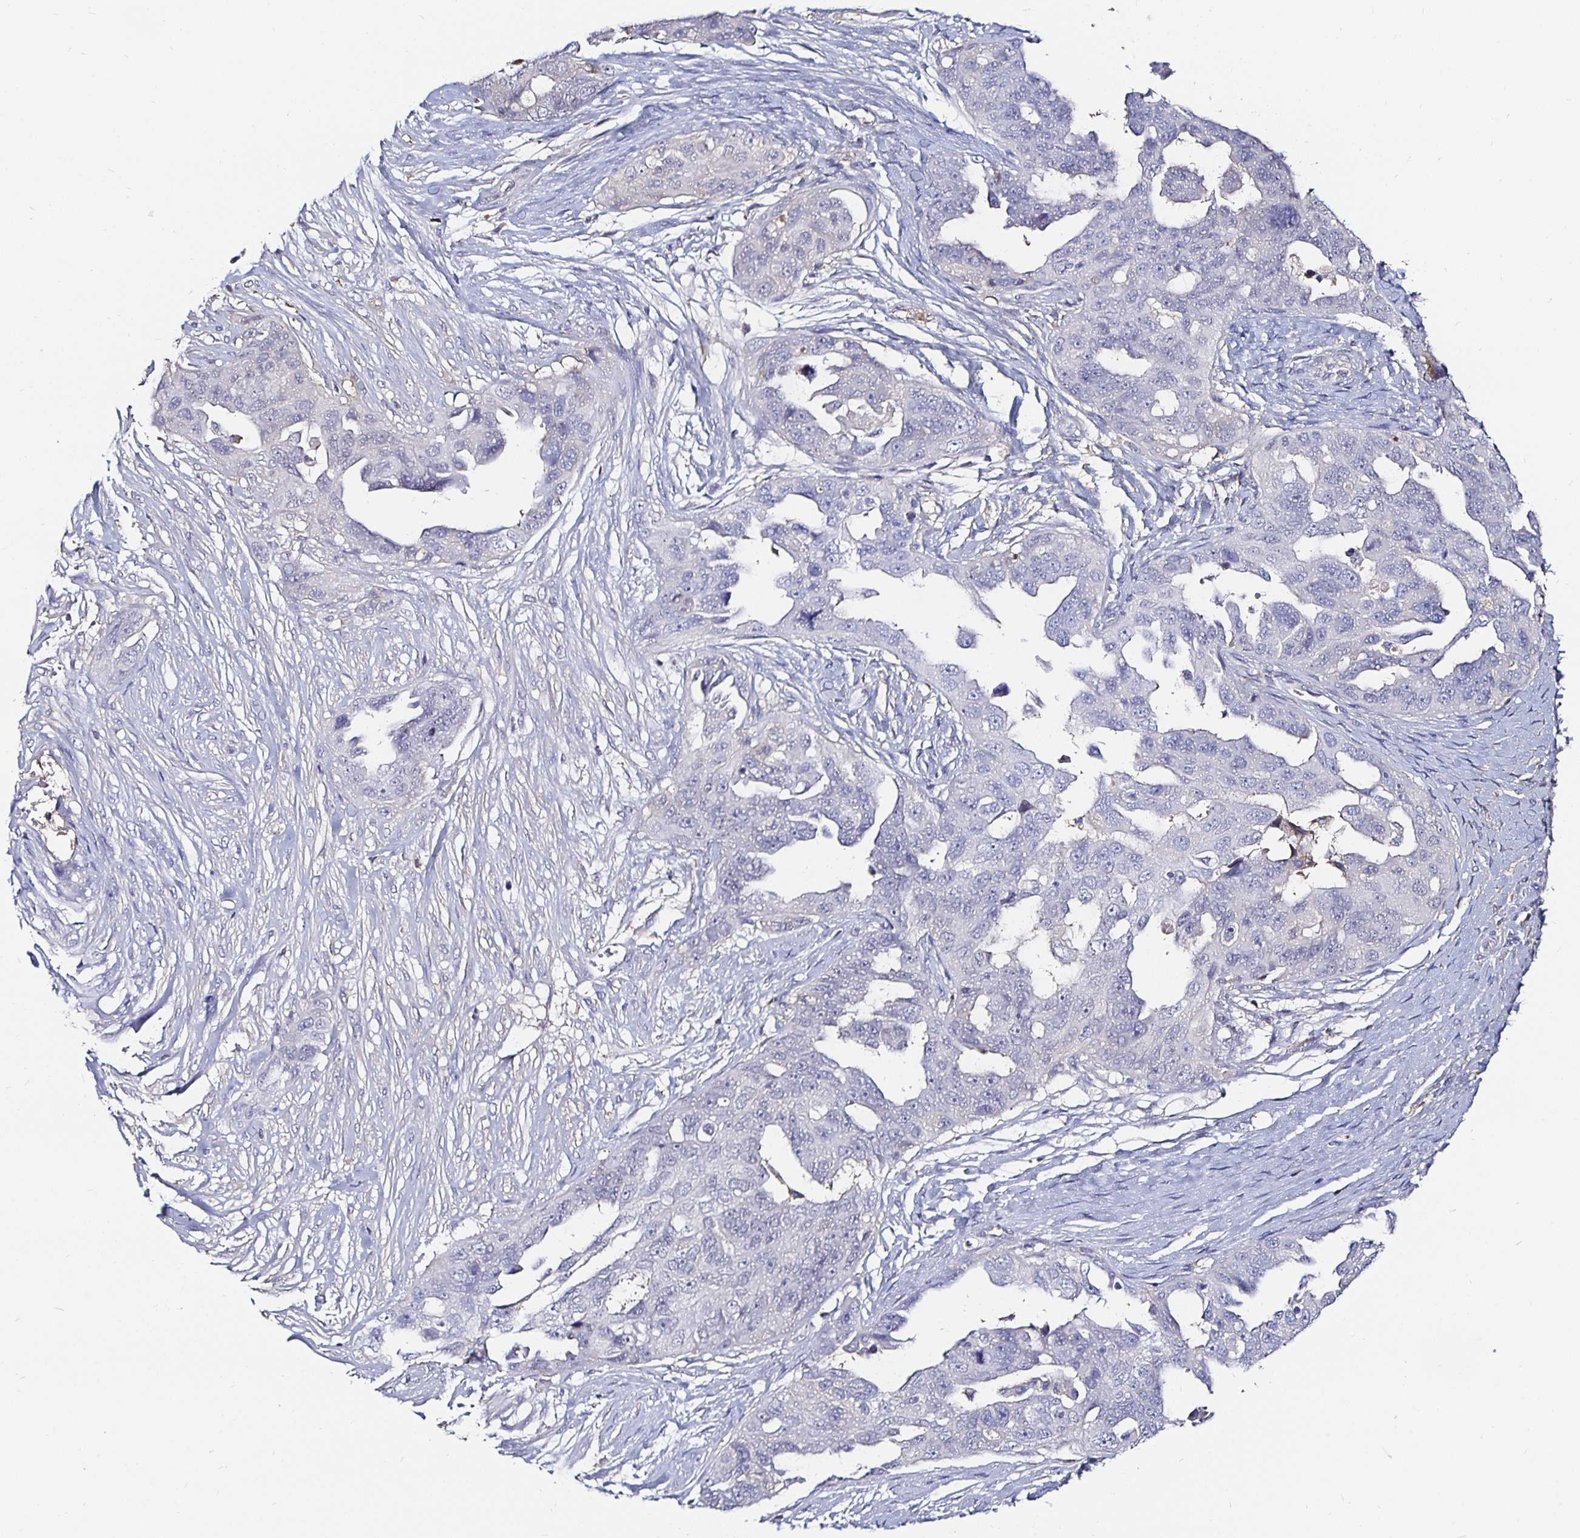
{"staining": {"intensity": "negative", "quantity": "none", "location": "none"}, "tissue": "ovarian cancer", "cell_type": "Tumor cells", "image_type": "cancer", "snomed": [{"axis": "morphology", "description": "Carcinoma, endometroid"}, {"axis": "topography", "description": "Ovary"}], "caption": "Immunohistochemistry micrograph of human endometroid carcinoma (ovarian) stained for a protein (brown), which displays no staining in tumor cells.", "gene": "TTR", "patient": {"sex": "female", "age": 70}}